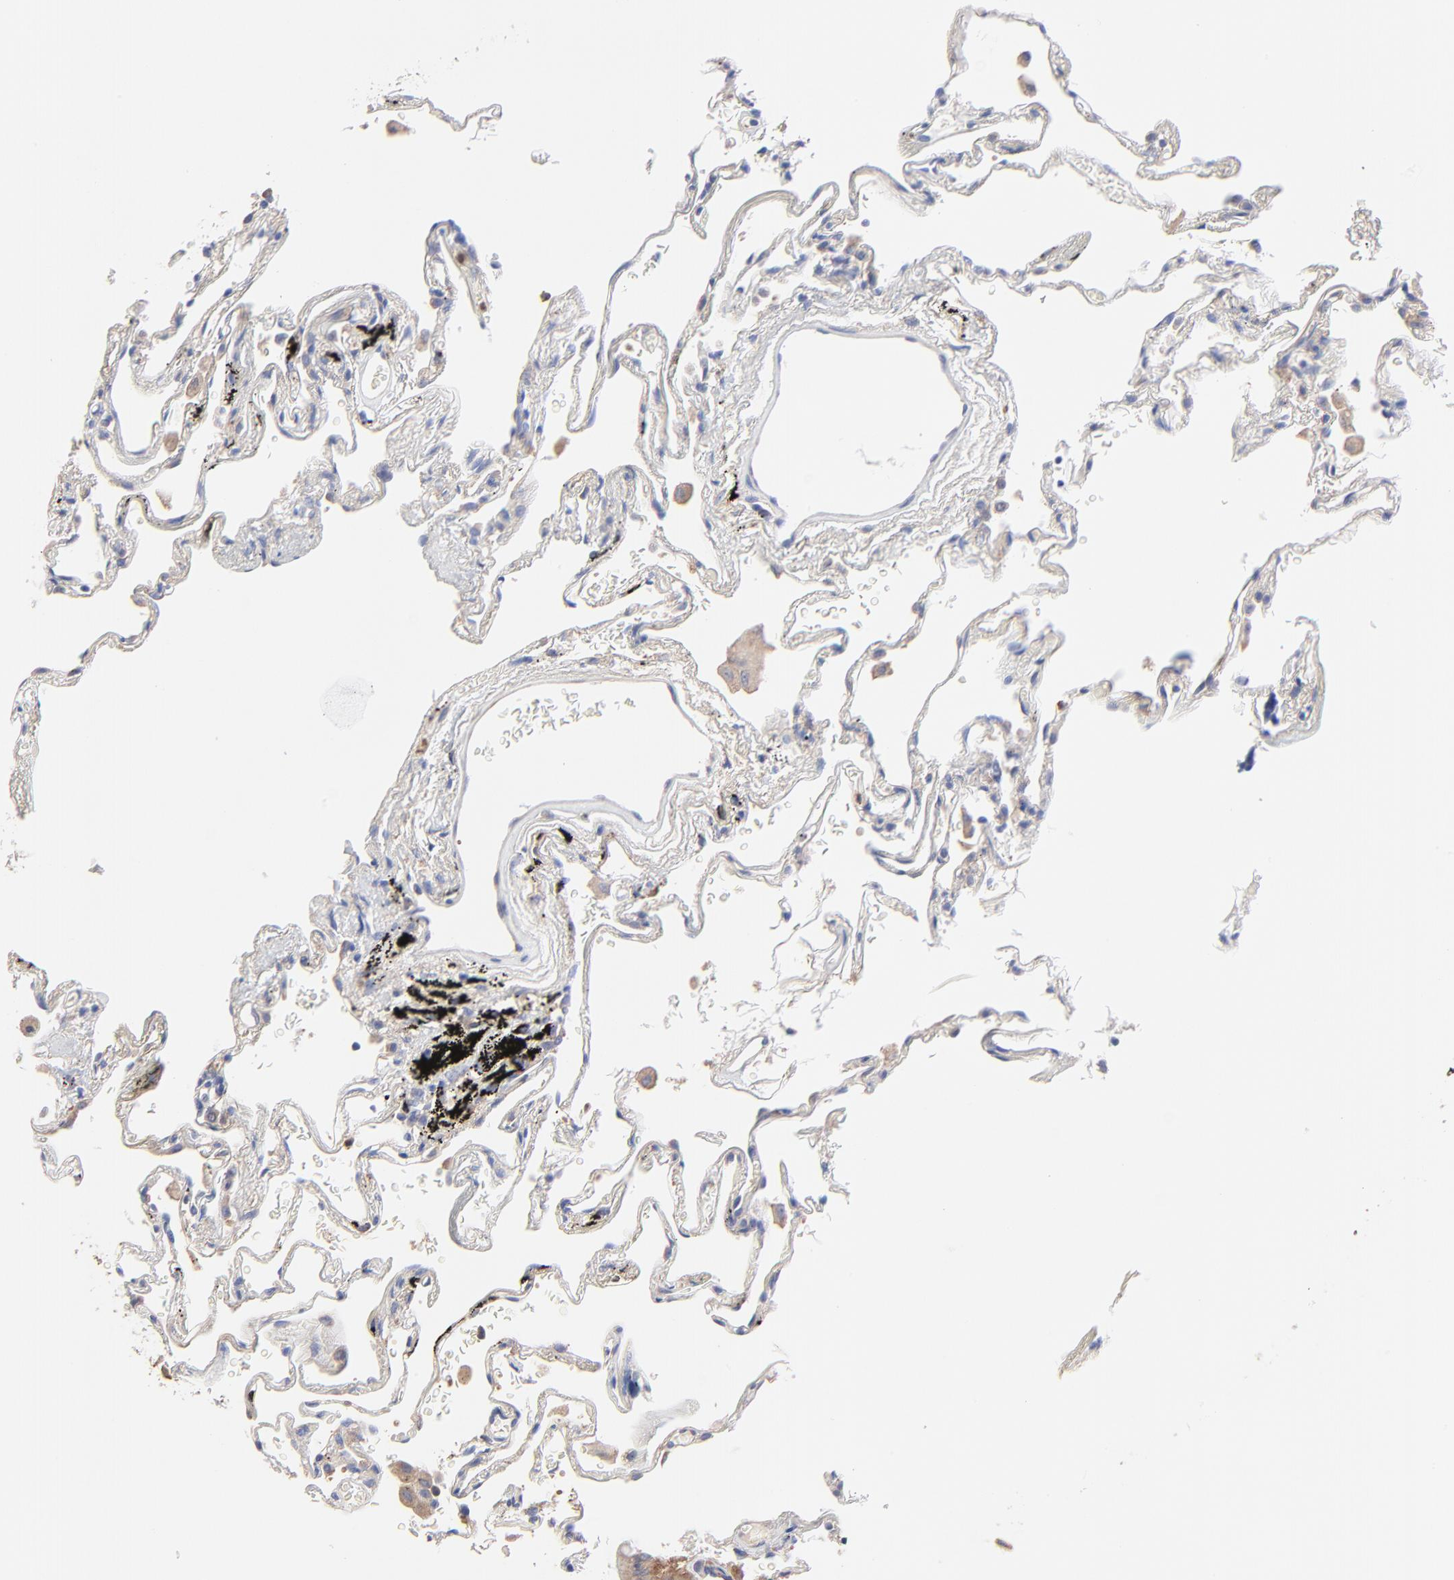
{"staining": {"intensity": "negative", "quantity": "none", "location": "none"}, "tissue": "lung", "cell_type": "Alveolar cells", "image_type": "normal", "snomed": [{"axis": "morphology", "description": "Normal tissue, NOS"}, {"axis": "morphology", "description": "Inflammation, NOS"}, {"axis": "topography", "description": "Lung"}], "caption": "Alveolar cells are negative for brown protein staining in unremarkable lung. (DAB (3,3'-diaminobenzidine) IHC, high magnification).", "gene": "PPFIBP2", "patient": {"sex": "male", "age": 69}}